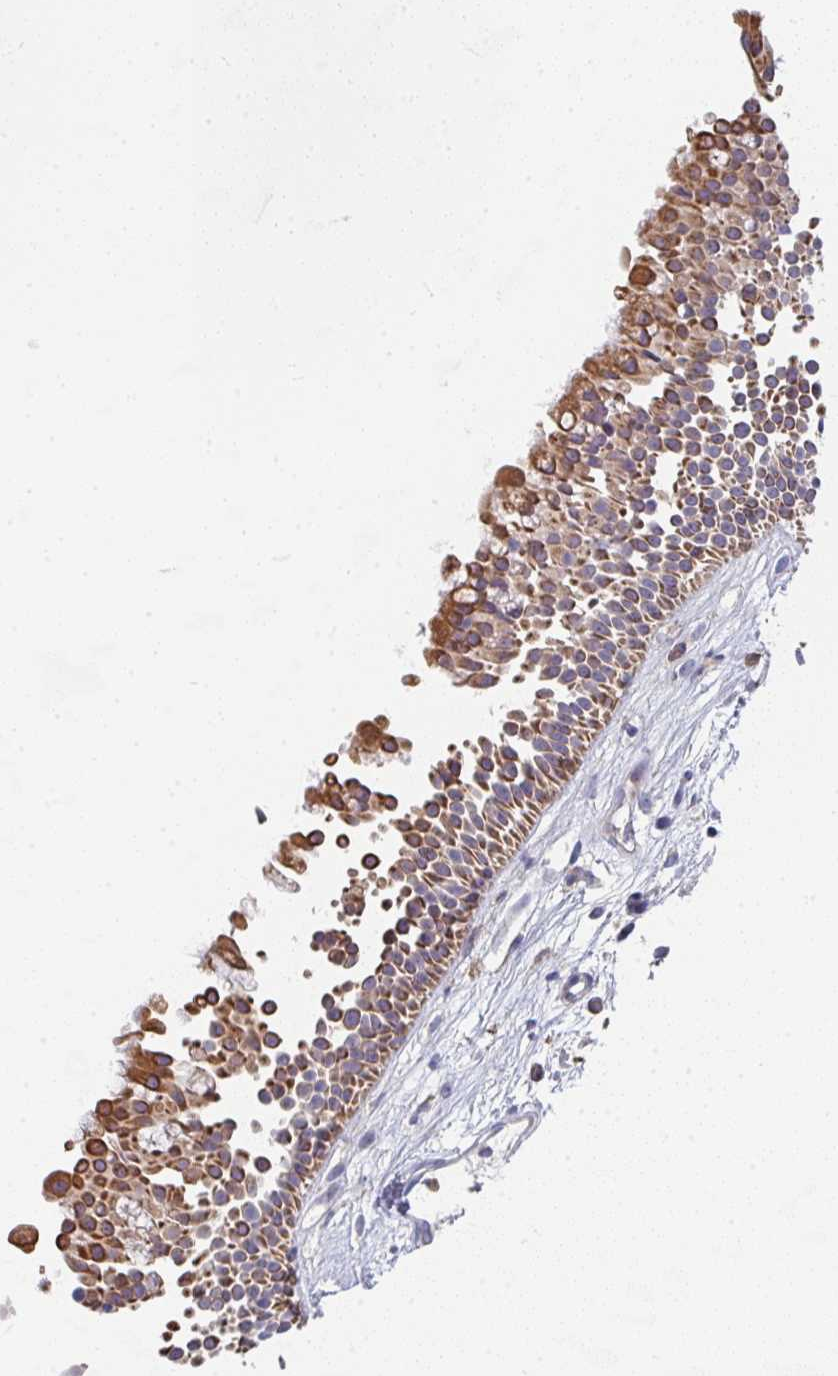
{"staining": {"intensity": "strong", "quantity": ">75%", "location": "cytoplasmic/membranous"}, "tissue": "nasopharynx", "cell_type": "Respiratory epithelial cells", "image_type": "normal", "snomed": [{"axis": "morphology", "description": "Normal tissue, NOS"}, {"axis": "topography", "description": "Nasopharynx"}], "caption": "About >75% of respiratory epithelial cells in benign nasopharynx reveal strong cytoplasmic/membranous protein positivity as visualized by brown immunohistochemical staining.", "gene": "KLHL33", "patient": {"sex": "male", "age": 56}}